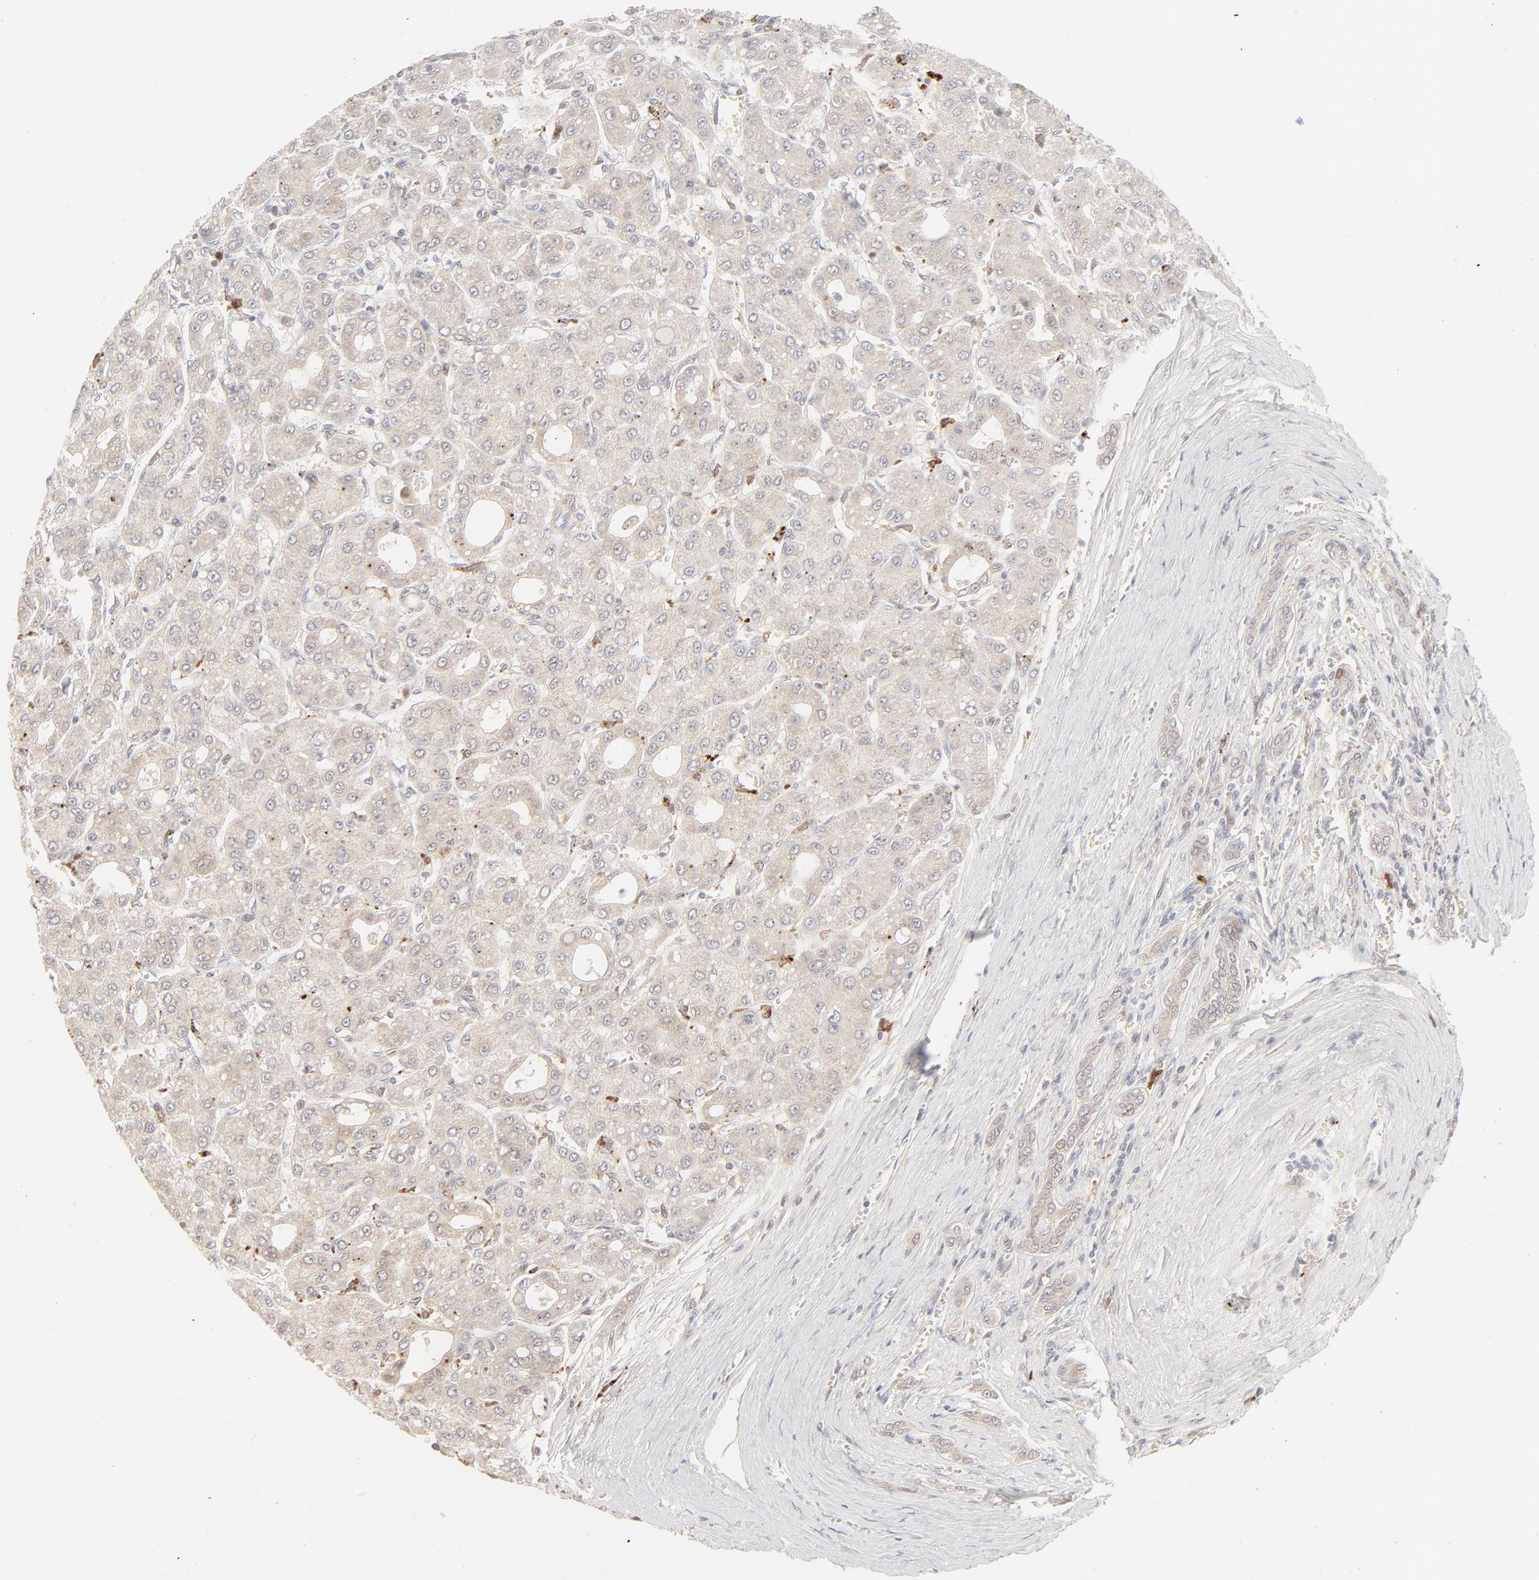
{"staining": {"intensity": "weak", "quantity": ">75%", "location": "cytoplasmic/membranous"}, "tissue": "liver cancer", "cell_type": "Tumor cells", "image_type": "cancer", "snomed": [{"axis": "morphology", "description": "Carcinoma, Hepatocellular, NOS"}, {"axis": "topography", "description": "Liver"}], "caption": "Weak cytoplasmic/membranous positivity is appreciated in approximately >75% of tumor cells in liver cancer (hepatocellular carcinoma). (DAB IHC, brown staining for protein, blue staining for nuclei).", "gene": "LGALS2", "patient": {"sex": "male", "age": 69}}